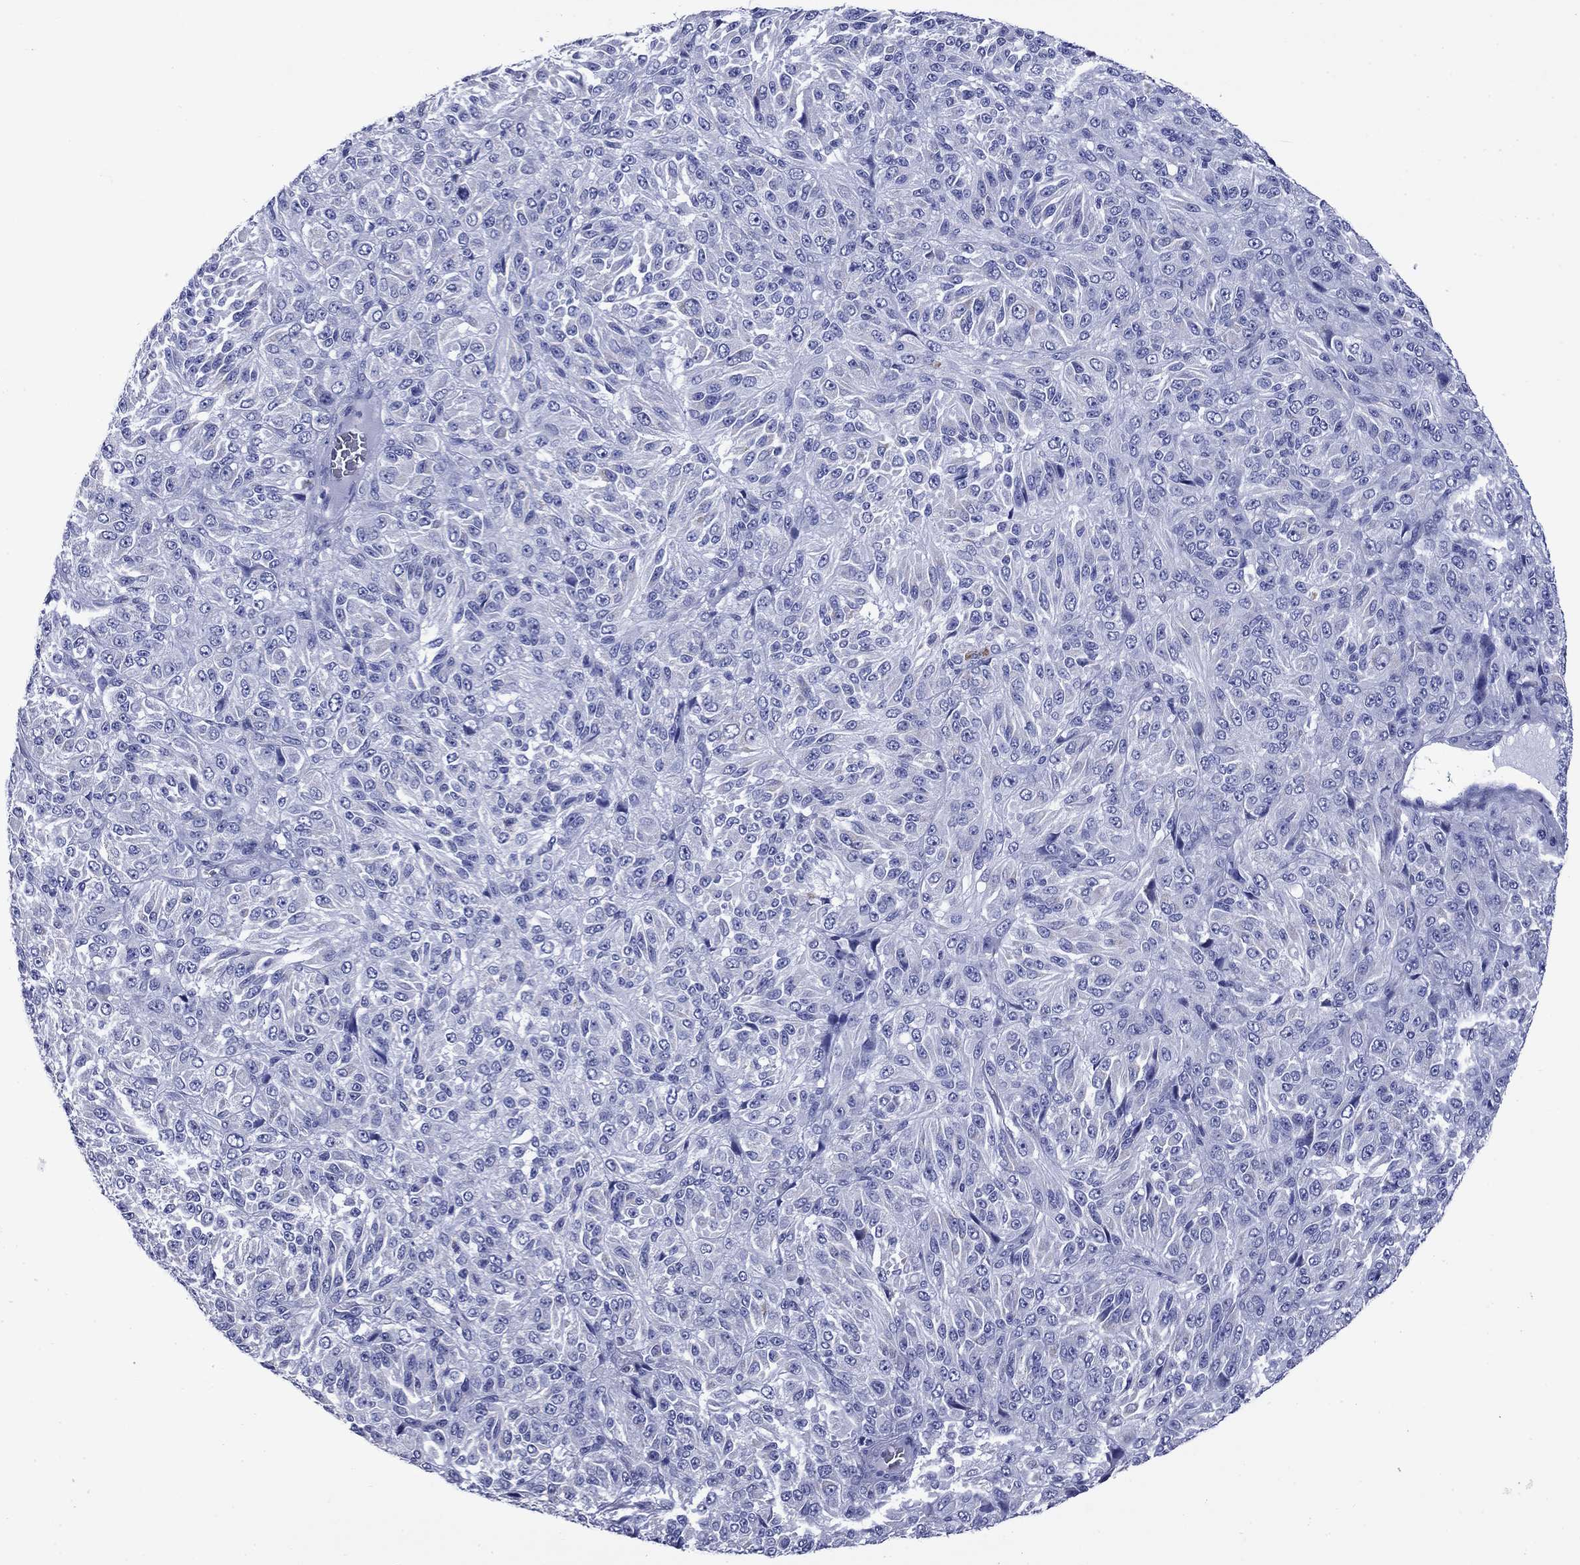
{"staining": {"intensity": "negative", "quantity": "none", "location": "none"}, "tissue": "melanoma", "cell_type": "Tumor cells", "image_type": "cancer", "snomed": [{"axis": "morphology", "description": "Malignant melanoma, Metastatic site"}, {"axis": "topography", "description": "Brain"}], "caption": "IHC image of neoplastic tissue: human melanoma stained with DAB shows no significant protein expression in tumor cells.", "gene": "ACADSB", "patient": {"sex": "female", "age": 56}}